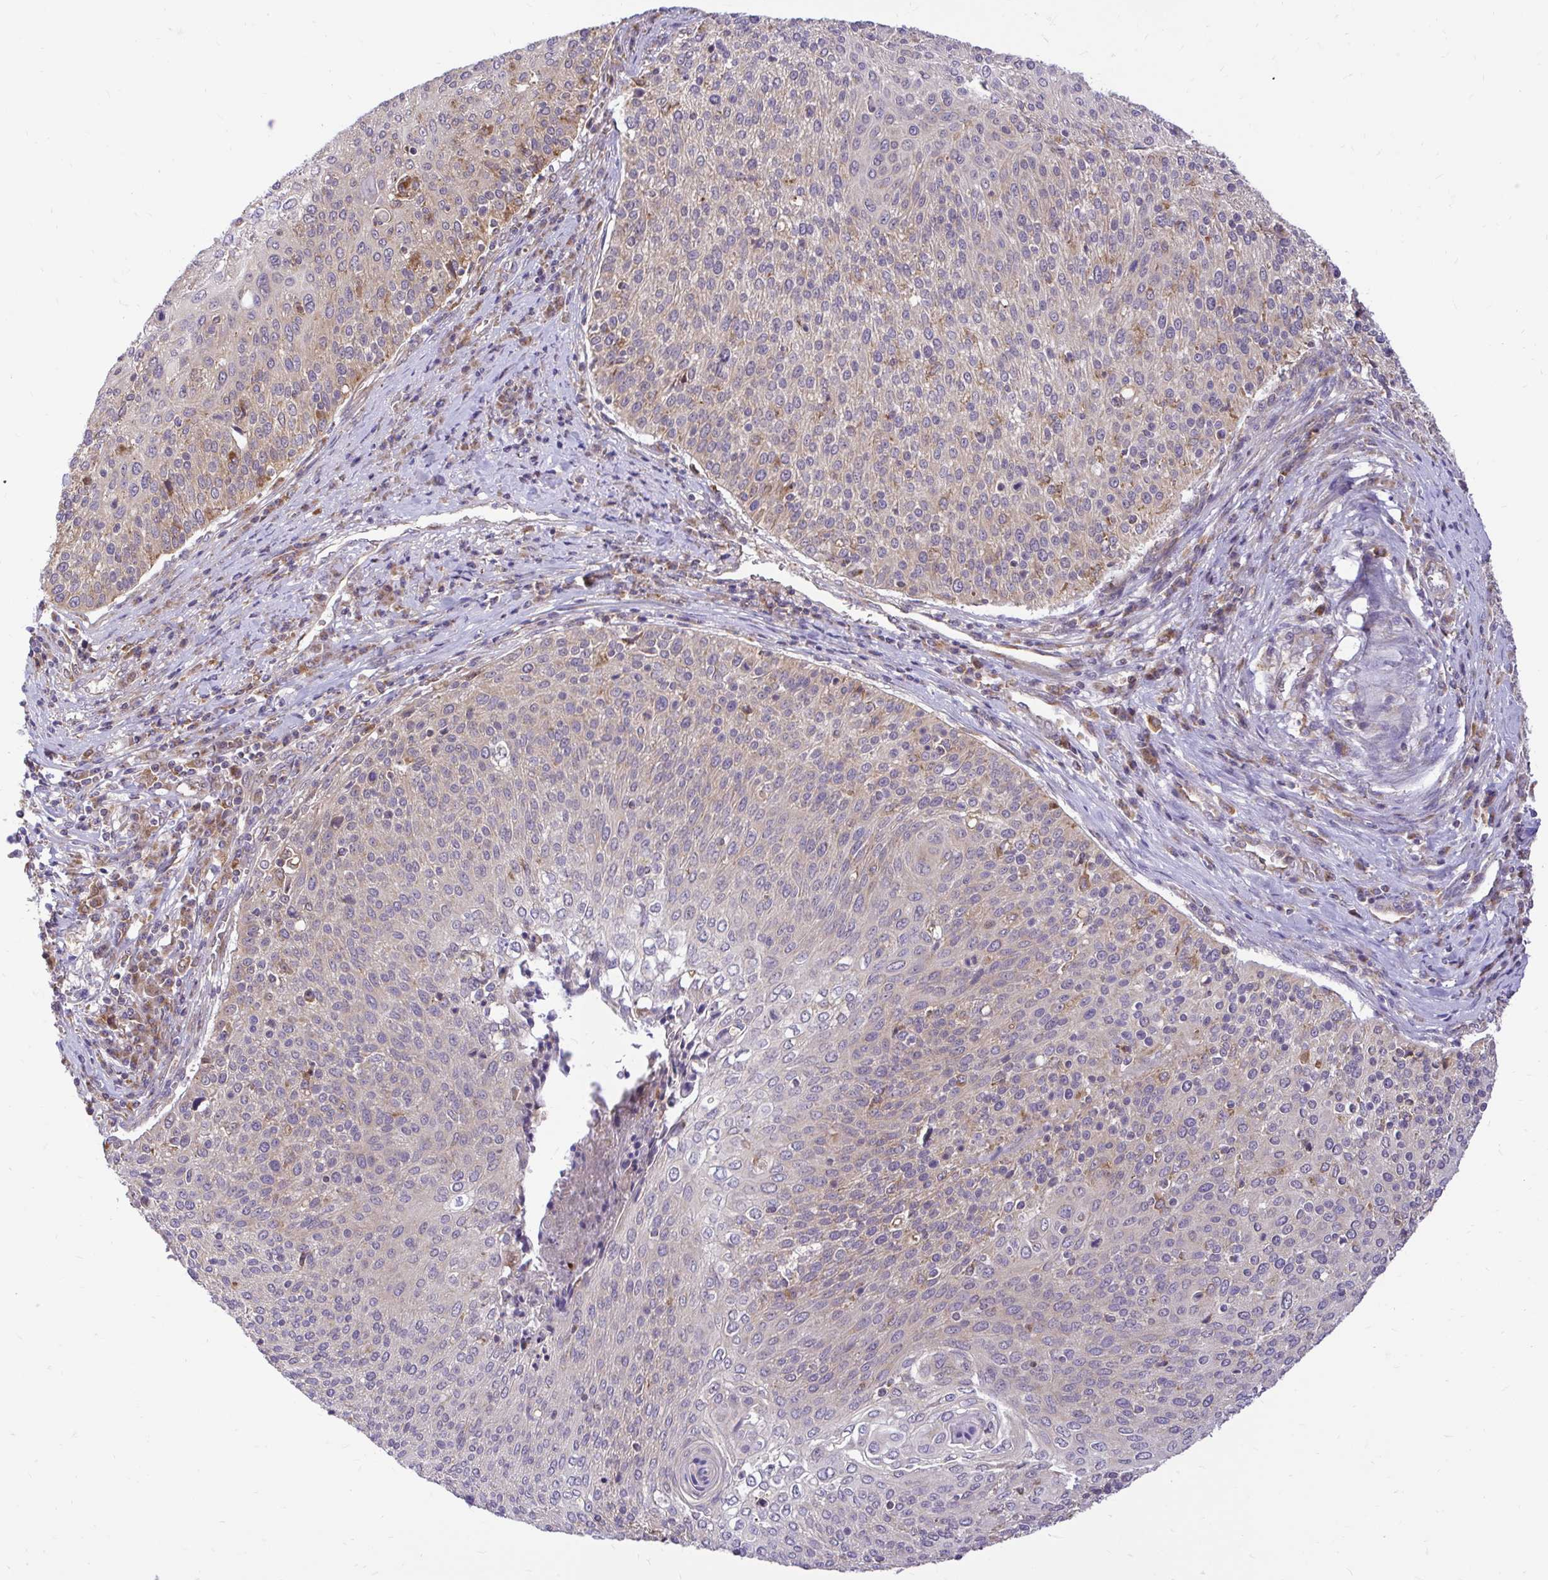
{"staining": {"intensity": "weak", "quantity": "25%-75%", "location": "cytoplasmic/membranous"}, "tissue": "cervical cancer", "cell_type": "Tumor cells", "image_type": "cancer", "snomed": [{"axis": "morphology", "description": "Squamous cell carcinoma, NOS"}, {"axis": "topography", "description": "Cervix"}], "caption": "Immunohistochemical staining of human cervical squamous cell carcinoma displays low levels of weak cytoplasmic/membranous expression in approximately 25%-75% of tumor cells.", "gene": "VTI1B", "patient": {"sex": "female", "age": 31}}